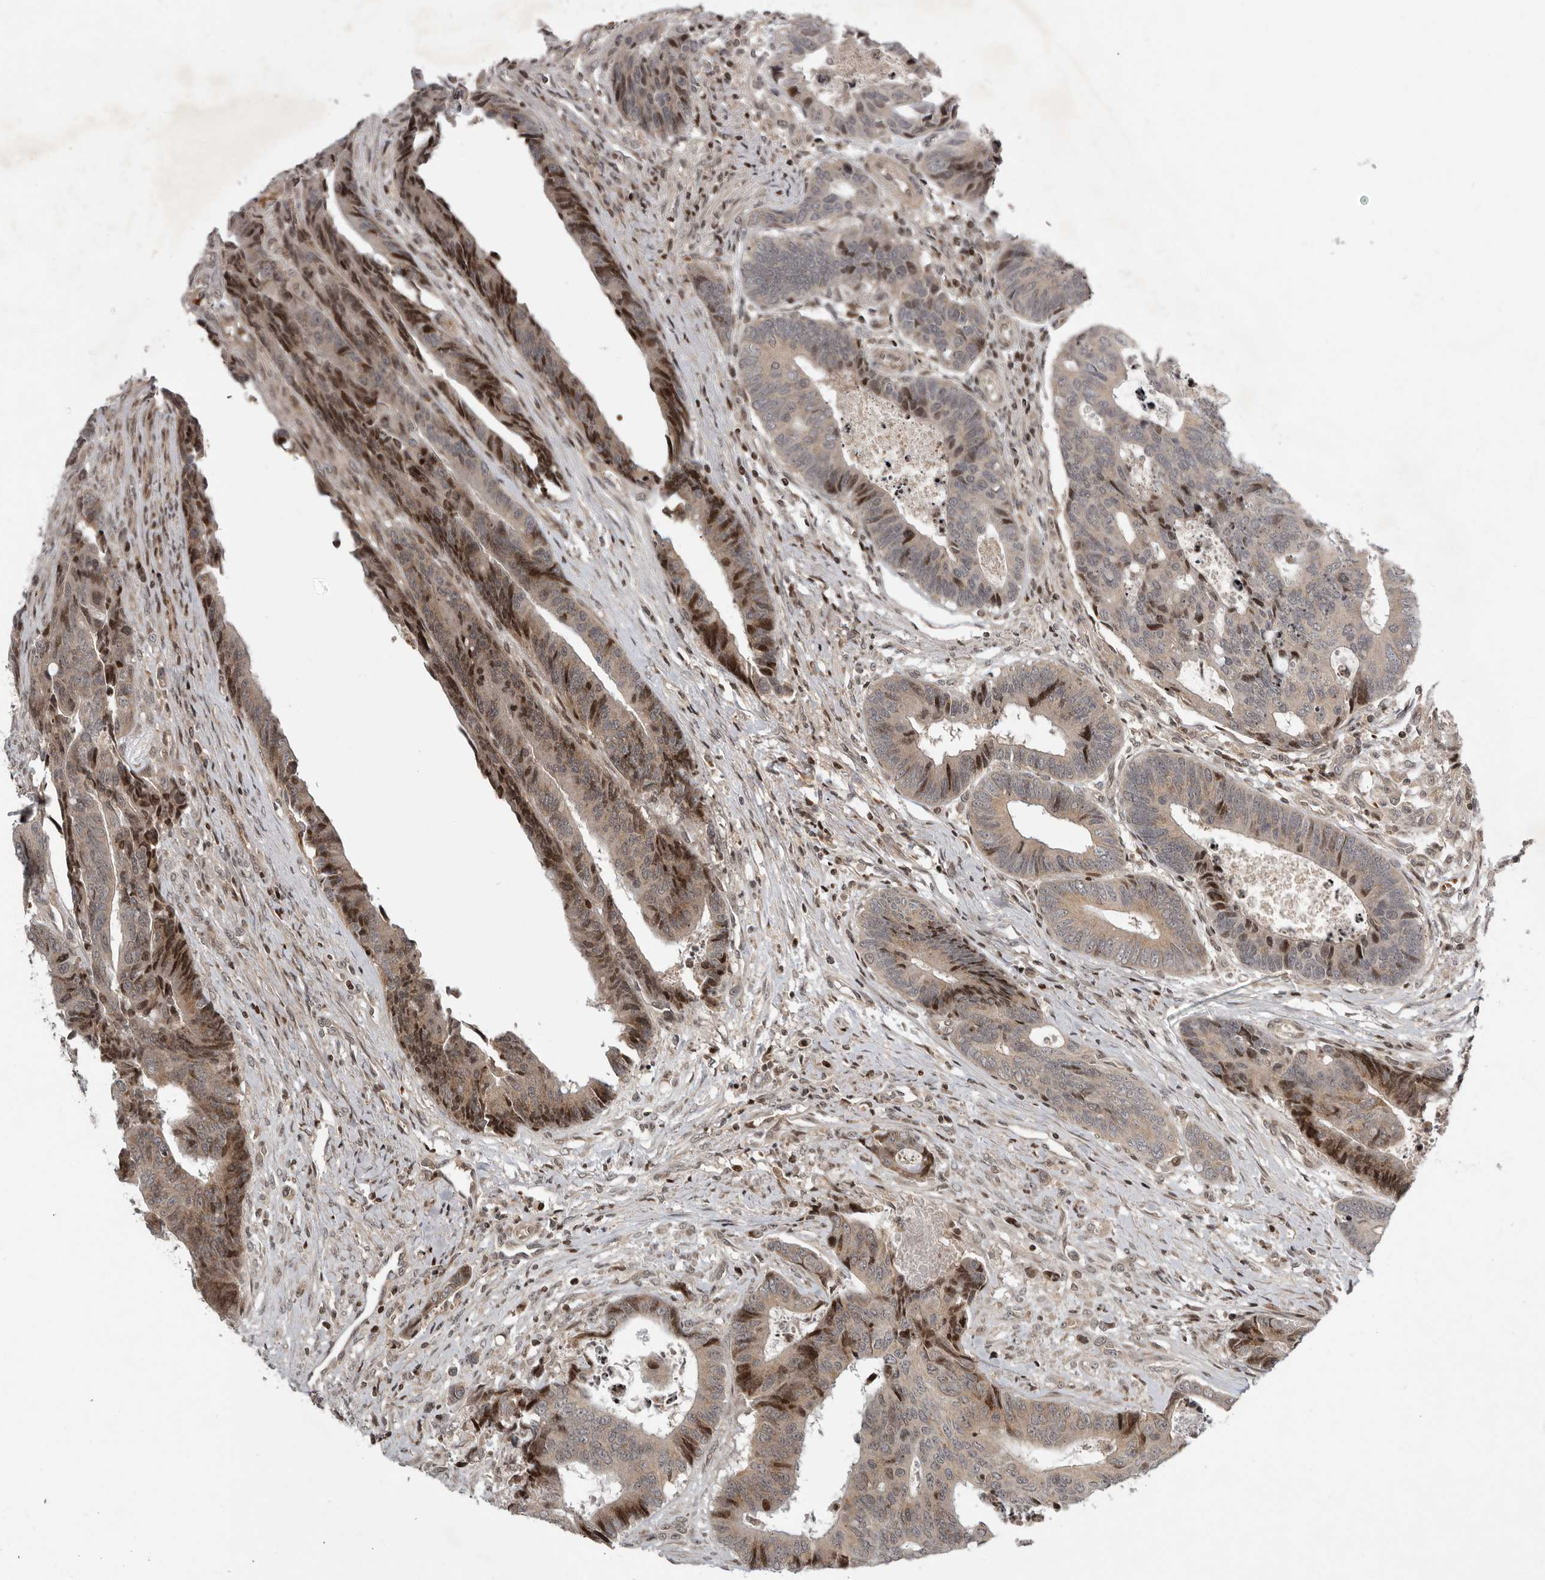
{"staining": {"intensity": "strong", "quantity": "25%-75%", "location": "nuclear"}, "tissue": "colorectal cancer", "cell_type": "Tumor cells", "image_type": "cancer", "snomed": [{"axis": "morphology", "description": "Adenocarcinoma, NOS"}, {"axis": "topography", "description": "Rectum"}], "caption": "The photomicrograph shows staining of adenocarcinoma (colorectal), revealing strong nuclear protein staining (brown color) within tumor cells. (Brightfield microscopy of DAB IHC at high magnification).", "gene": "RABIF", "patient": {"sex": "male", "age": 84}}